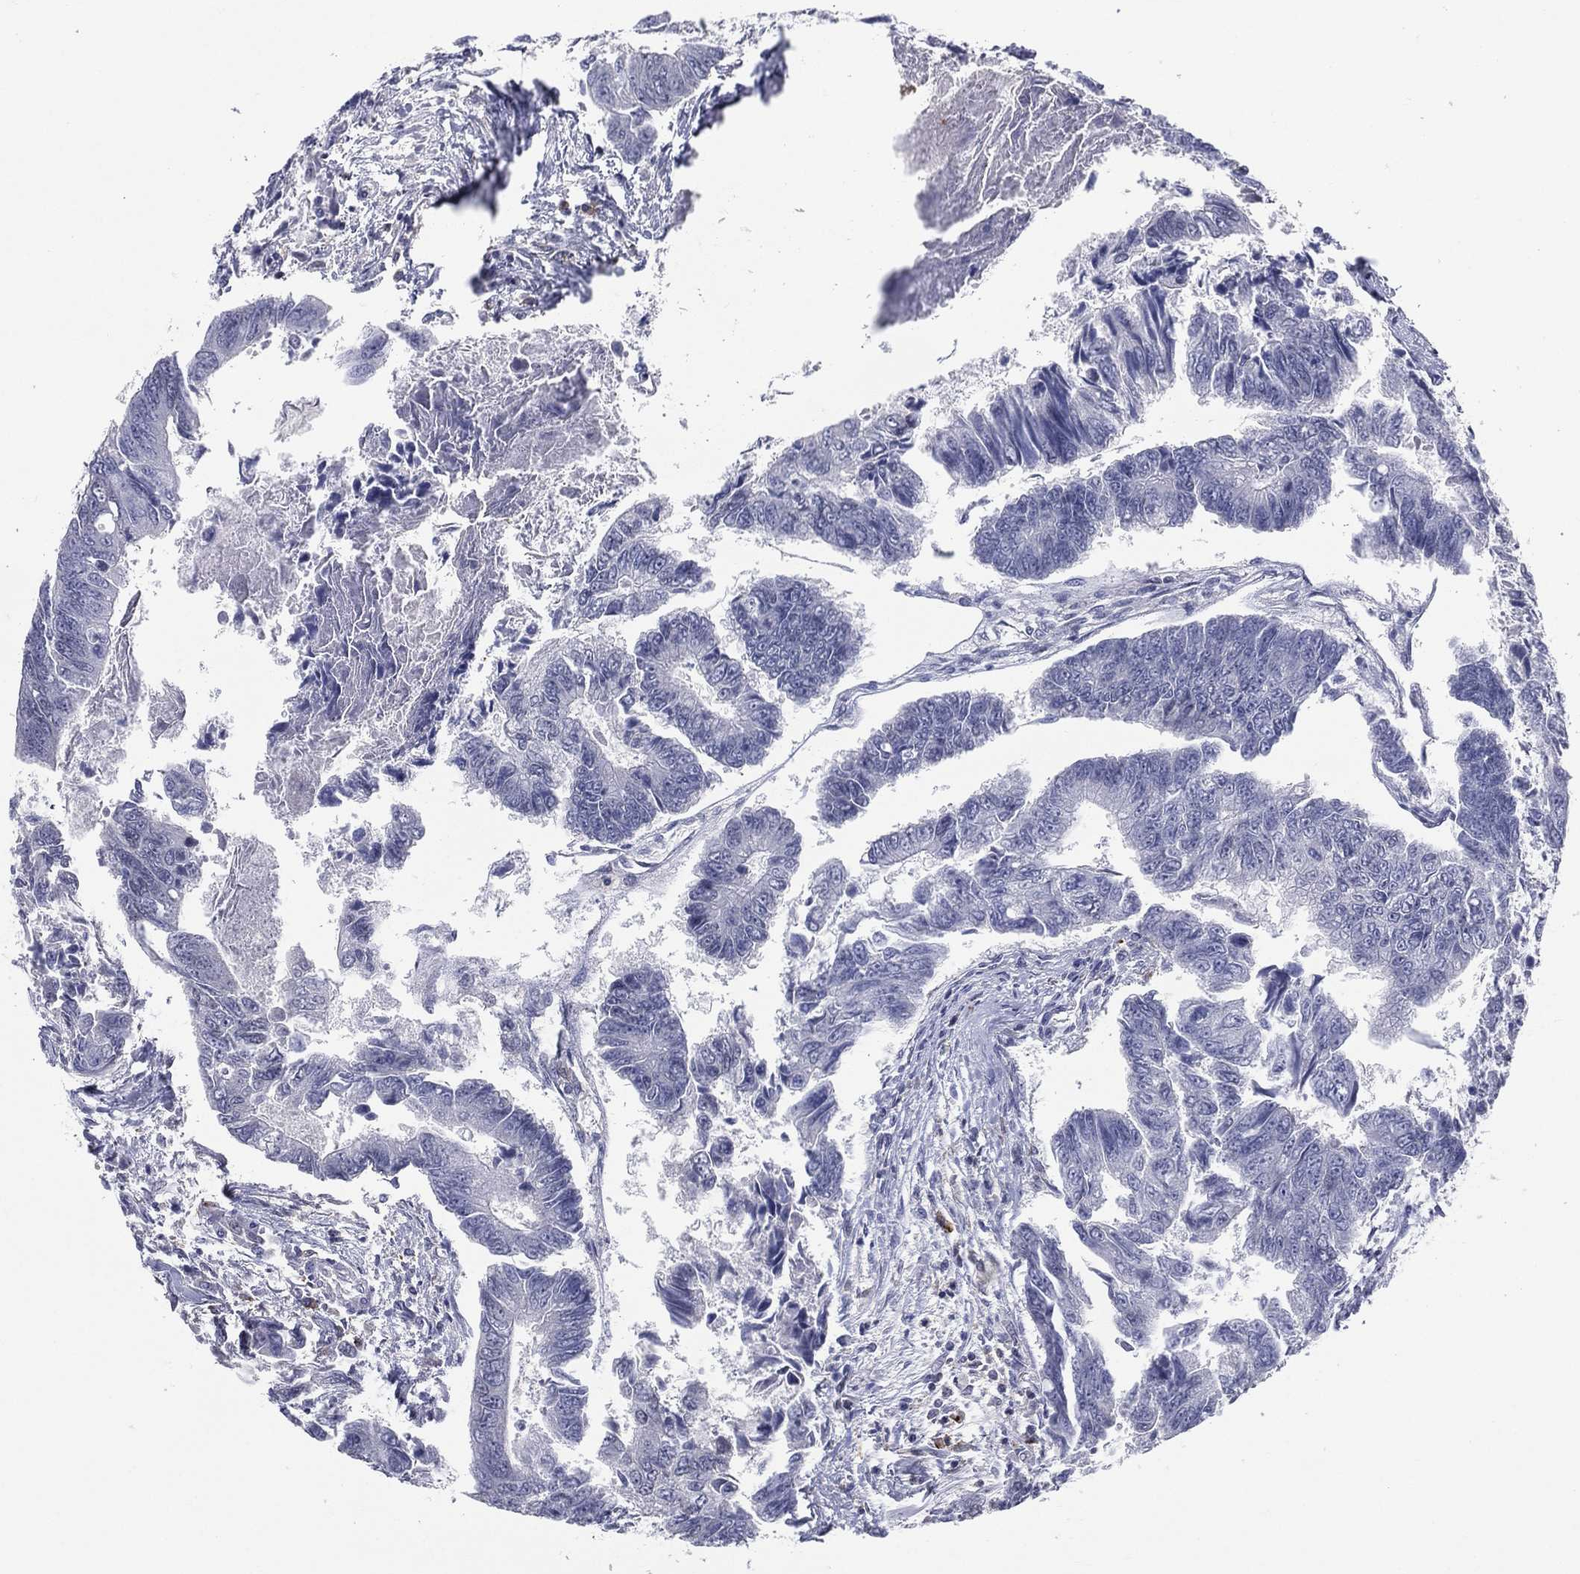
{"staining": {"intensity": "negative", "quantity": "none", "location": "none"}, "tissue": "colorectal cancer", "cell_type": "Tumor cells", "image_type": "cancer", "snomed": [{"axis": "morphology", "description": "Adenocarcinoma, NOS"}, {"axis": "topography", "description": "Colon"}], "caption": "DAB (3,3'-diaminobenzidine) immunohistochemical staining of human colorectal cancer (adenocarcinoma) demonstrates no significant positivity in tumor cells. (DAB immunohistochemistry with hematoxylin counter stain).", "gene": "EVI2B", "patient": {"sex": "female", "age": 65}}